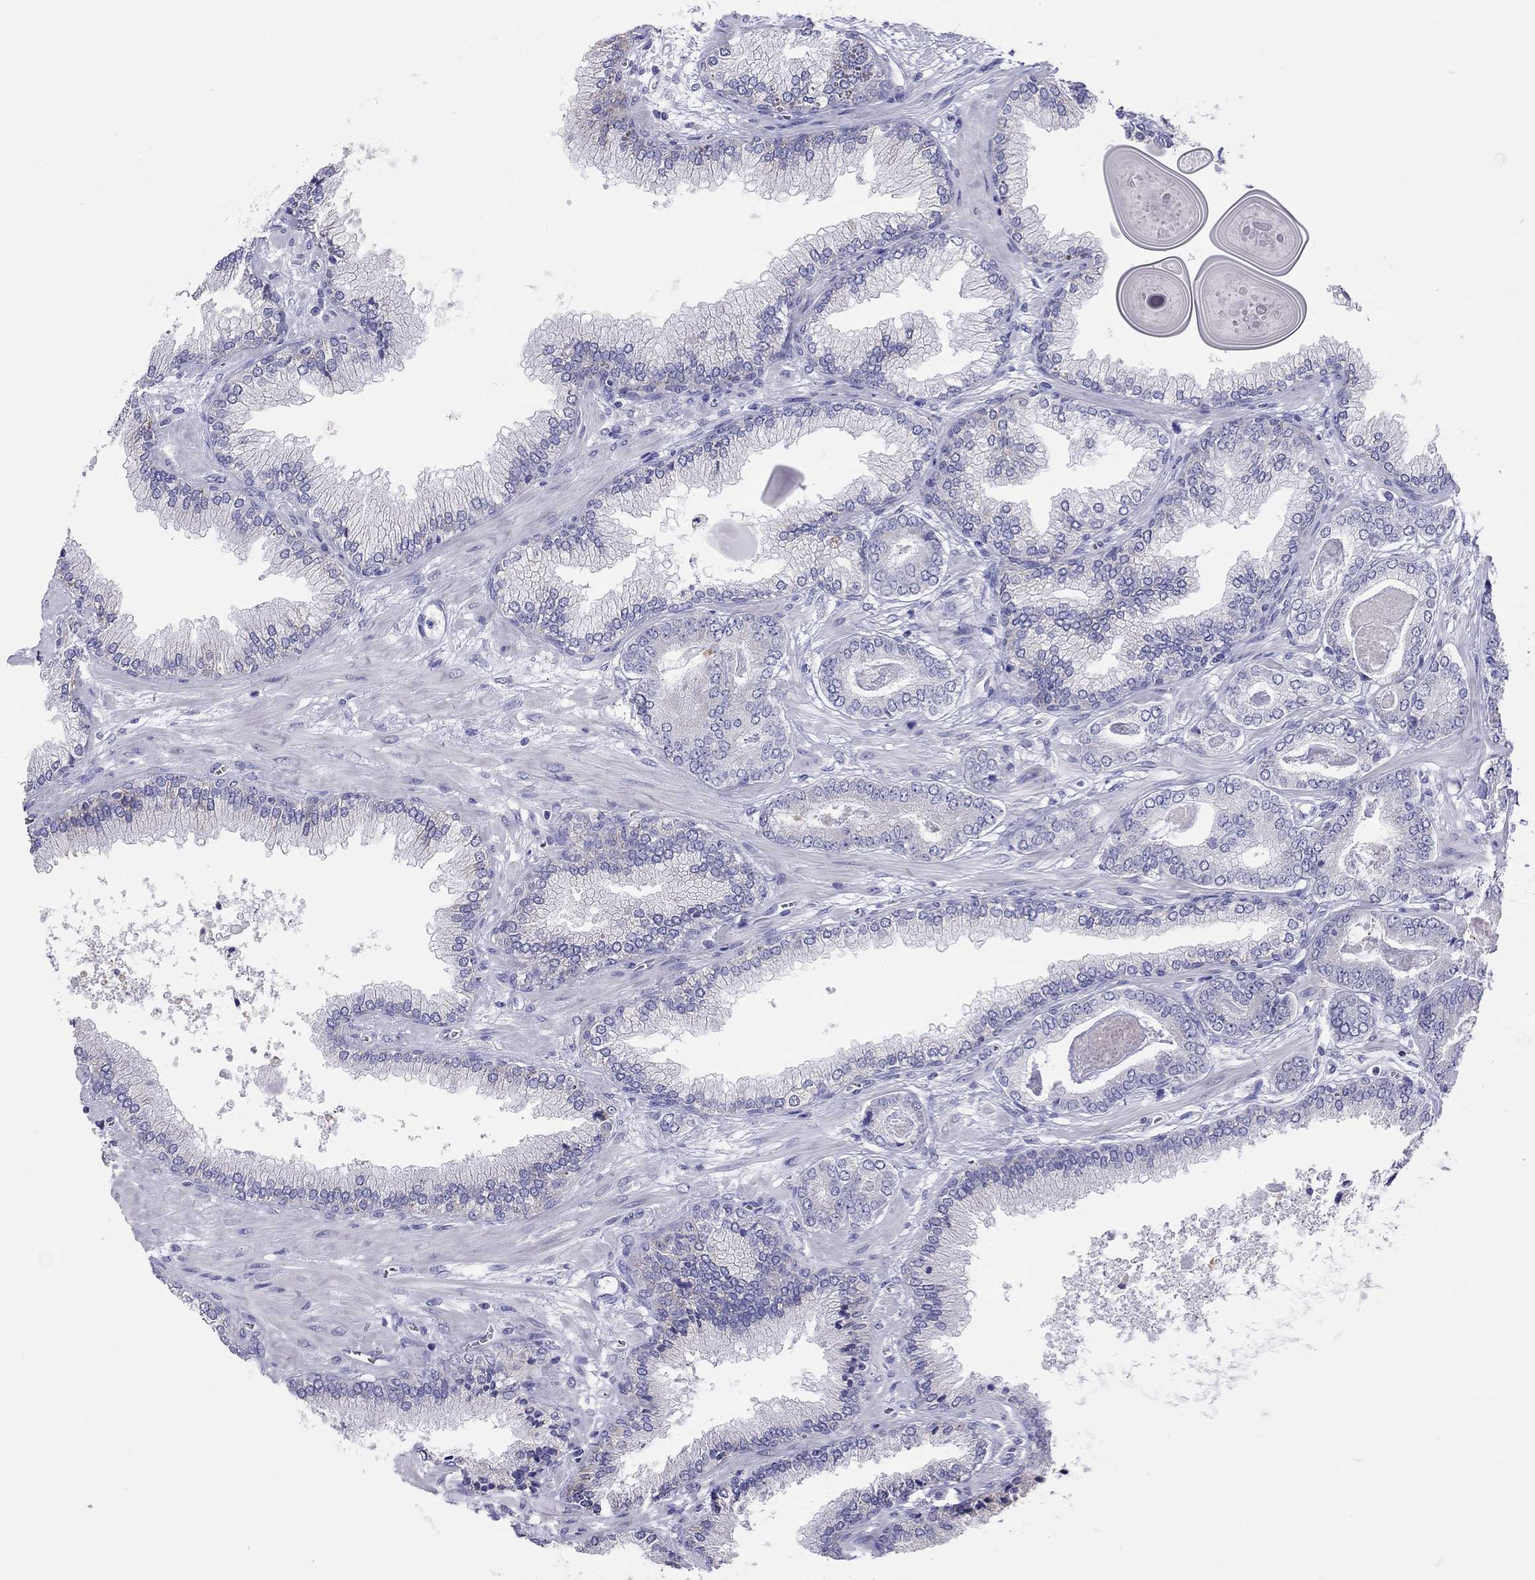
{"staining": {"intensity": "negative", "quantity": "none", "location": "none"}, "tissue": "prostate cancer", "cell_type": "Tumor cells", "image_type": "cancer", "snomed": [{"axis": "morphology", "description": "Adenocarcinoma, Low grade"}, {"axis": "topography", "description": "Prostate"}], "caption": "Human prostate cancer (adenocarcinoma (low-grade)) stained for a protein using immunohistochemistry shows no expression in tumor cells.", "gene": "COL9A1", "patient": {"sex": "male", "age": 69}}